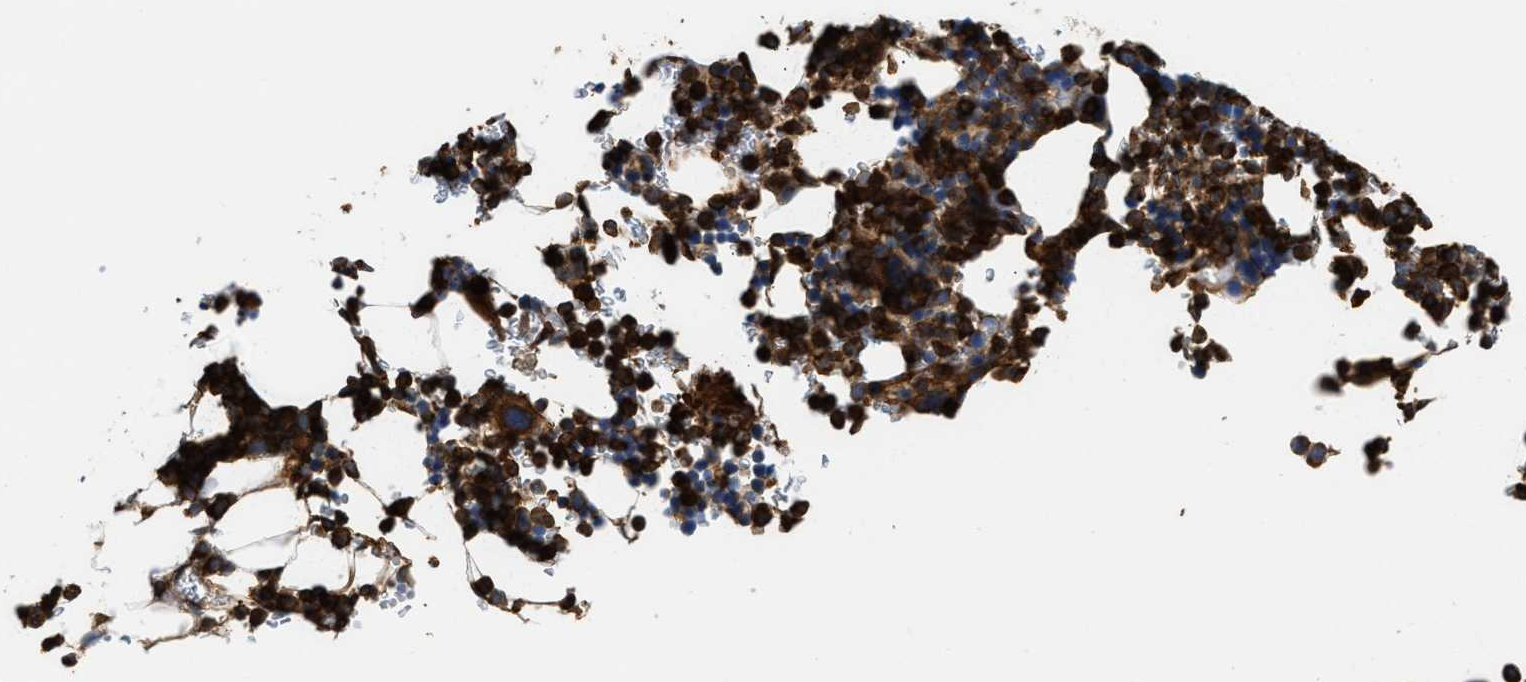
{"staining": {"intensity": "strong", "quantity": ">75%", "location": "cytoplasmic/membranous"}, "tissue": "bone marrow", "cell_type": "Hematopoietic cells", "image_type": "normal", "snomed": [{"axis": "morphology", "description": "Normal tissue, NOS"}, {"axis": "topography", "description": "Bone marrow"}], "caption": "Immunohistochemistry photomicrograph of unremarkable bone marrow: bone marrow stained using immunohistochemistry (IHC) exhibits high levels of strong protein expression localized specifically in the cytoplasmic/membranous of hematopoietic cells, appearing as a cytoplasmic/membranous brown color.", "gene": "SAMD9L", "patient": {"sex": "female", "age": 81}}